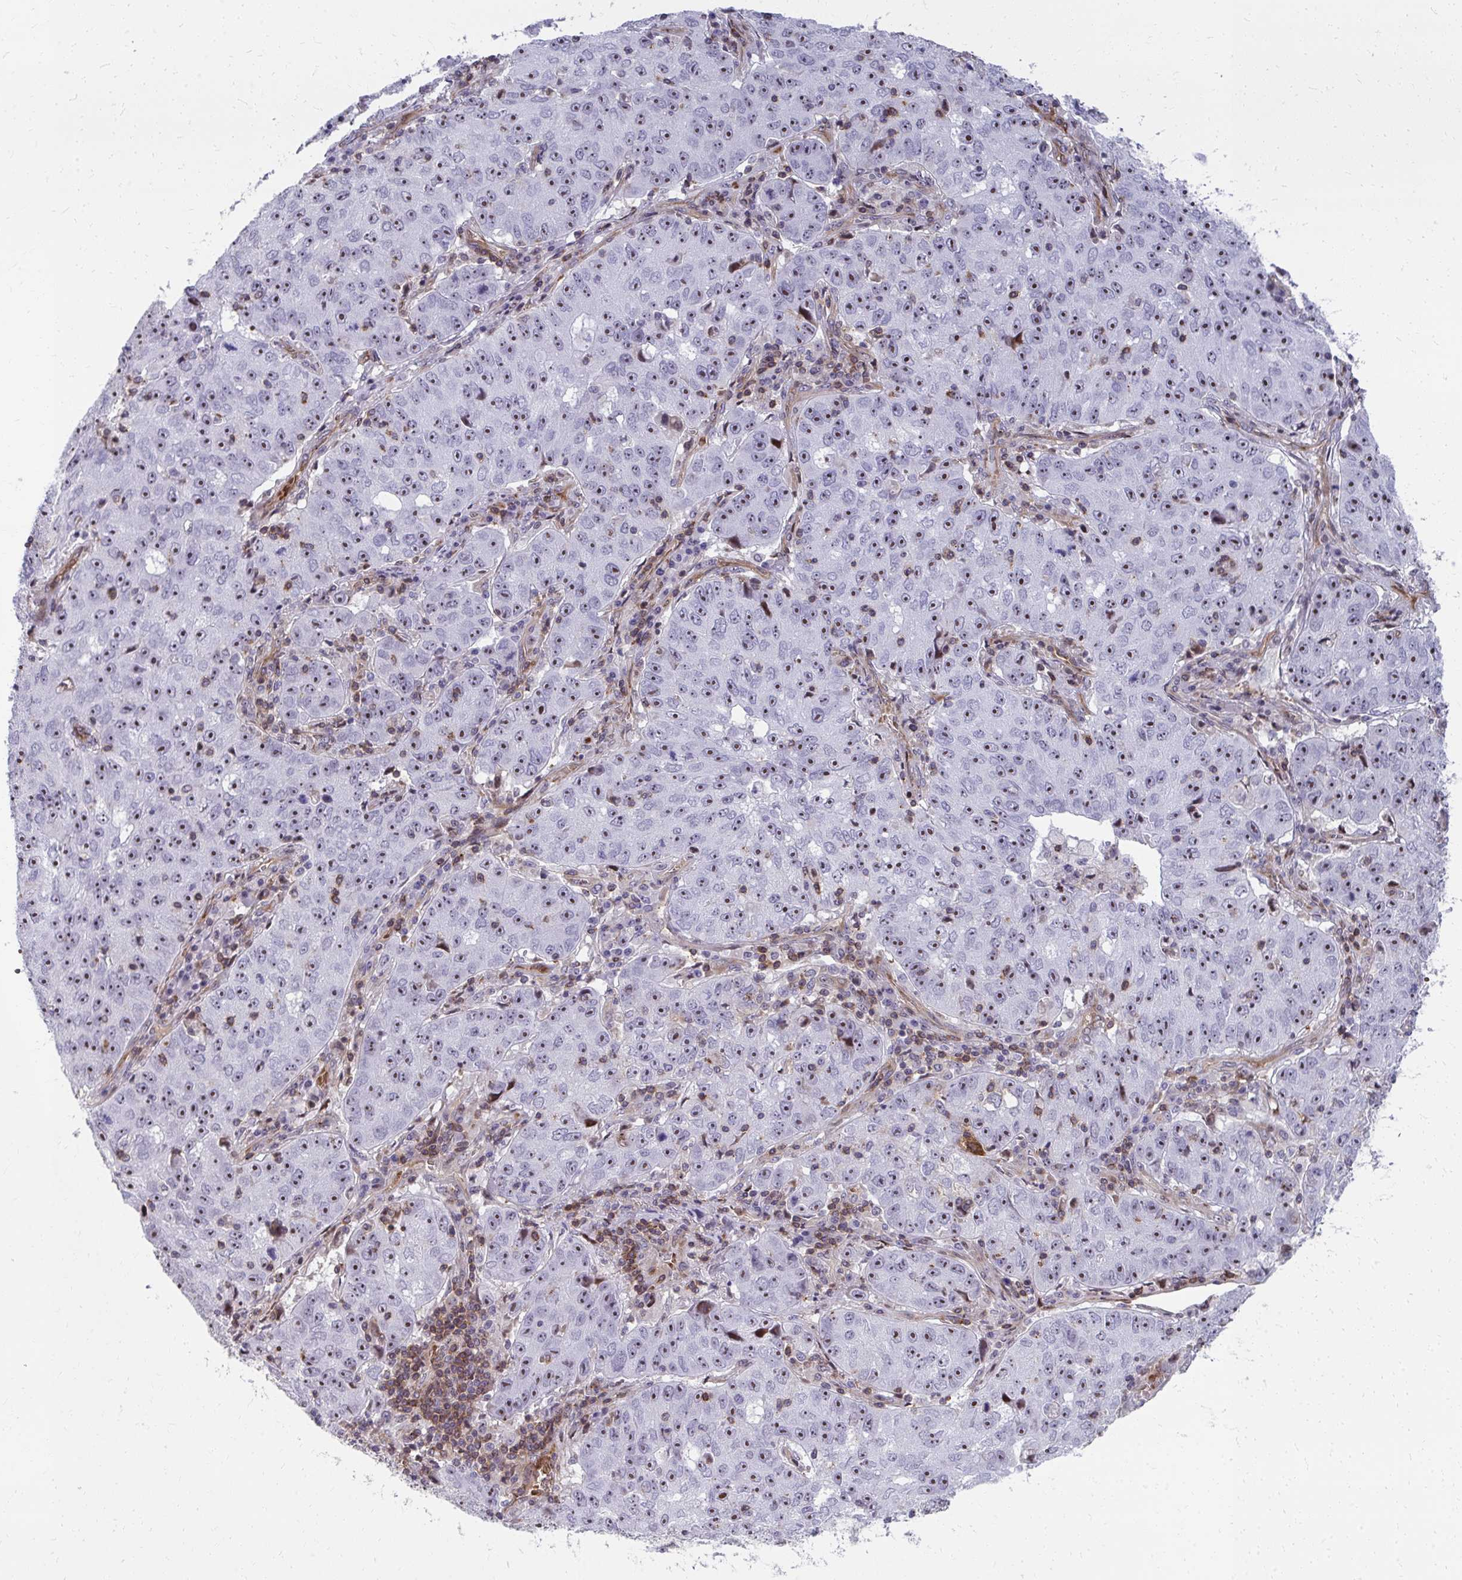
{"staining": {"intensity": "moderate", "quantity": "25%-75%", "location": "nuclear"}, "tissue": "lung cancer", "cell_type": "Tumor cells", "image_type": "cancer", "snomed": [{"axis": "morphology", "description": "Normal morphology"}, {"axis": "morphology", "description": "Adenocarcinoma, NOS"}, {"axis": "topography", "description": "Lymph node"}, {"axis": "topography", "description": "Lung"}], "caption": "This histopathology image shows immunohistochemistry staining of lung cancer (adenocarcinoma), with medium moderate nuclear staining in about 25%-75% of tumor cells.", "gene": "FOXN3", "patient": {"sex": "female", "age": 57}}